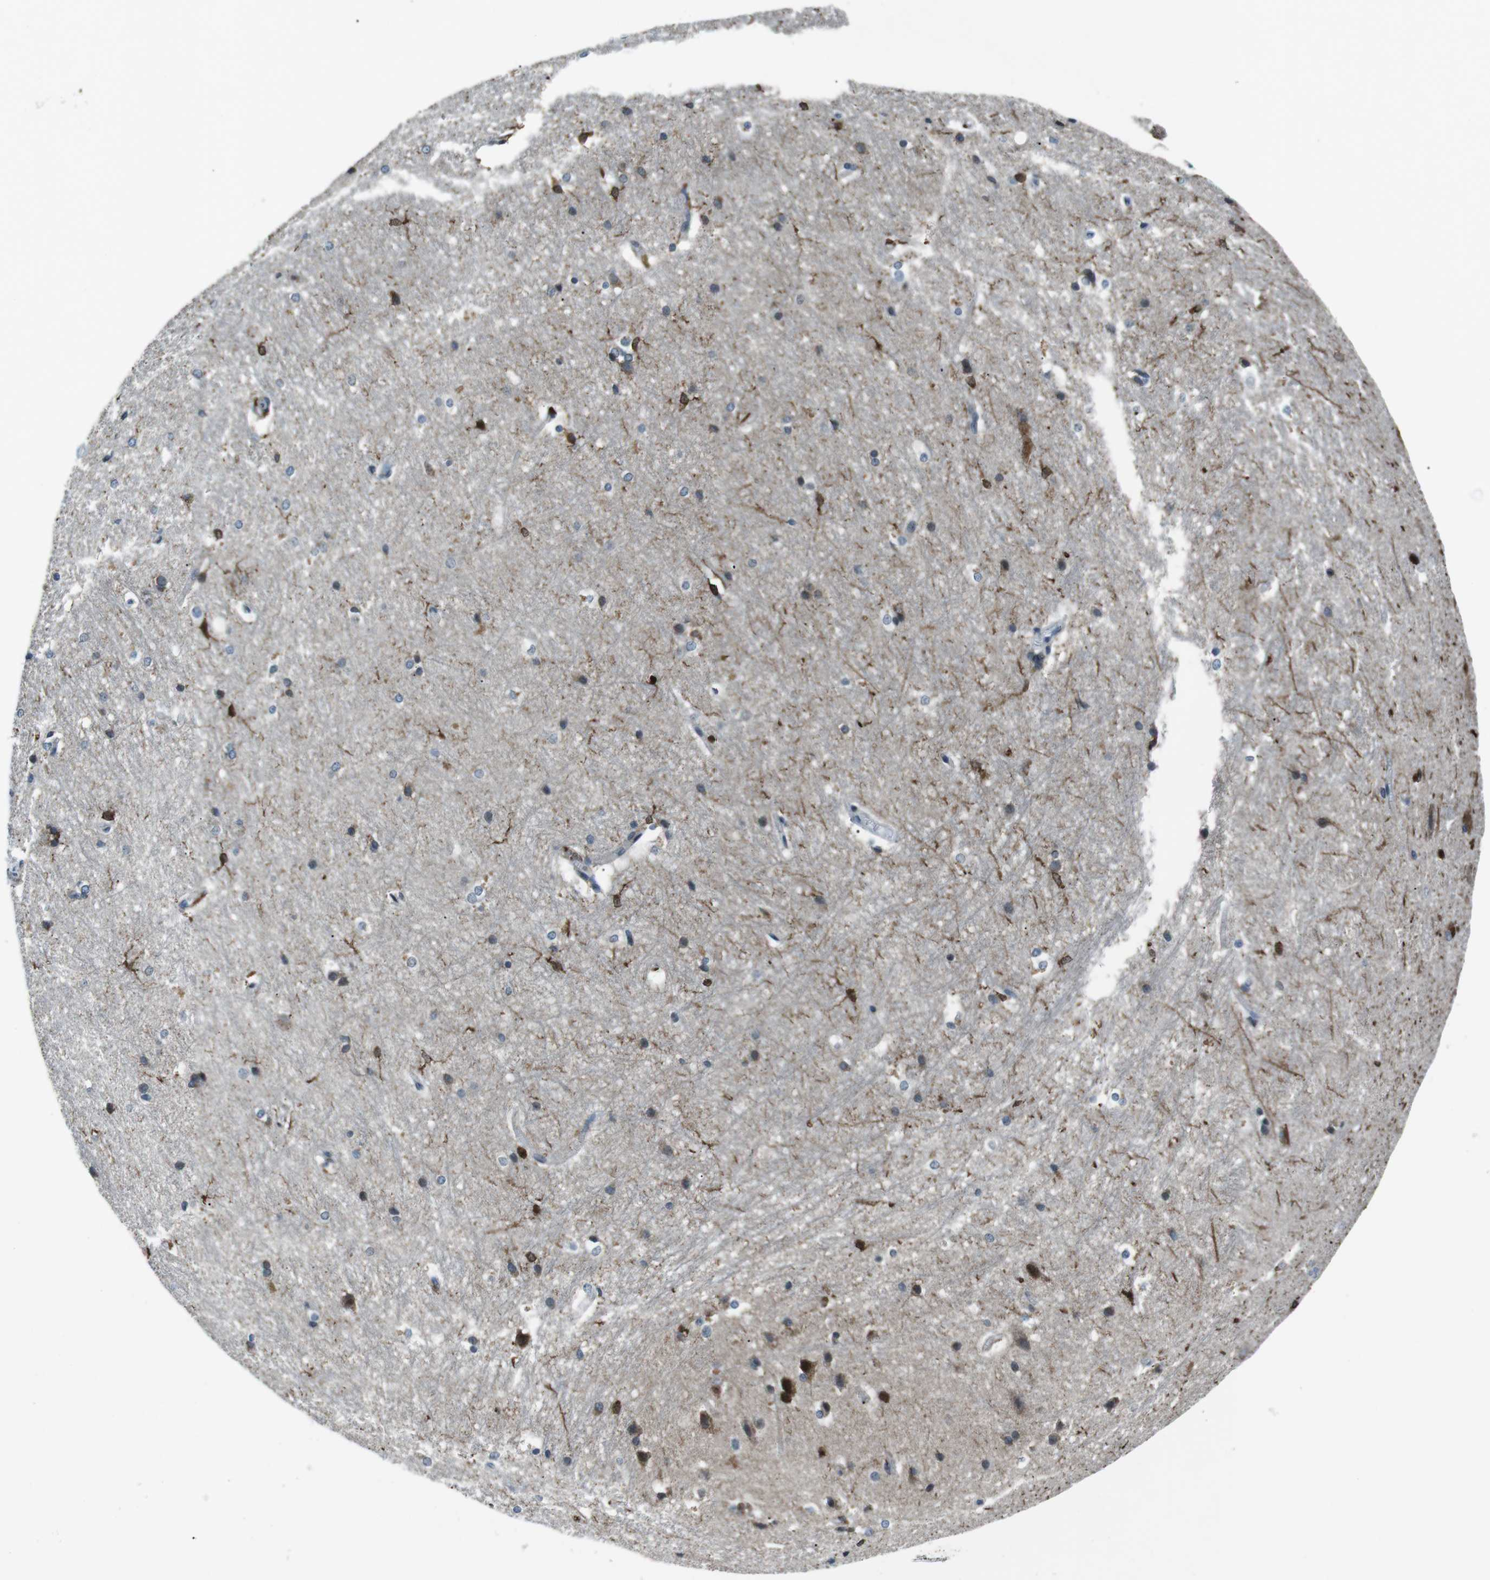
{"staining": {"intensity": "moderate", "quantity": "25%-75%", "location": "cytoplasmic/membranous"}, "tissue": "hippocampus", "cell_type": "Glial cells", "image_type": "normal", "snomed": [{"axis": "morphology", "description": "Normal tissue, NOS"}, {"axis": "topography", "description": "Hippocampus"}], "caption": "Brown immunohistochemical staining in benign human hippocampus demonstrates moderate cytoplasmic/membranous positivity in approximately 25%-75% of glial cells. The staining is performed using DAB brown chromogen to label protein expression. The nuclei are counter-stained blue using hematoxylin.", "gene": "BLNK", "patient": {"sex": "female", "age": 19}}